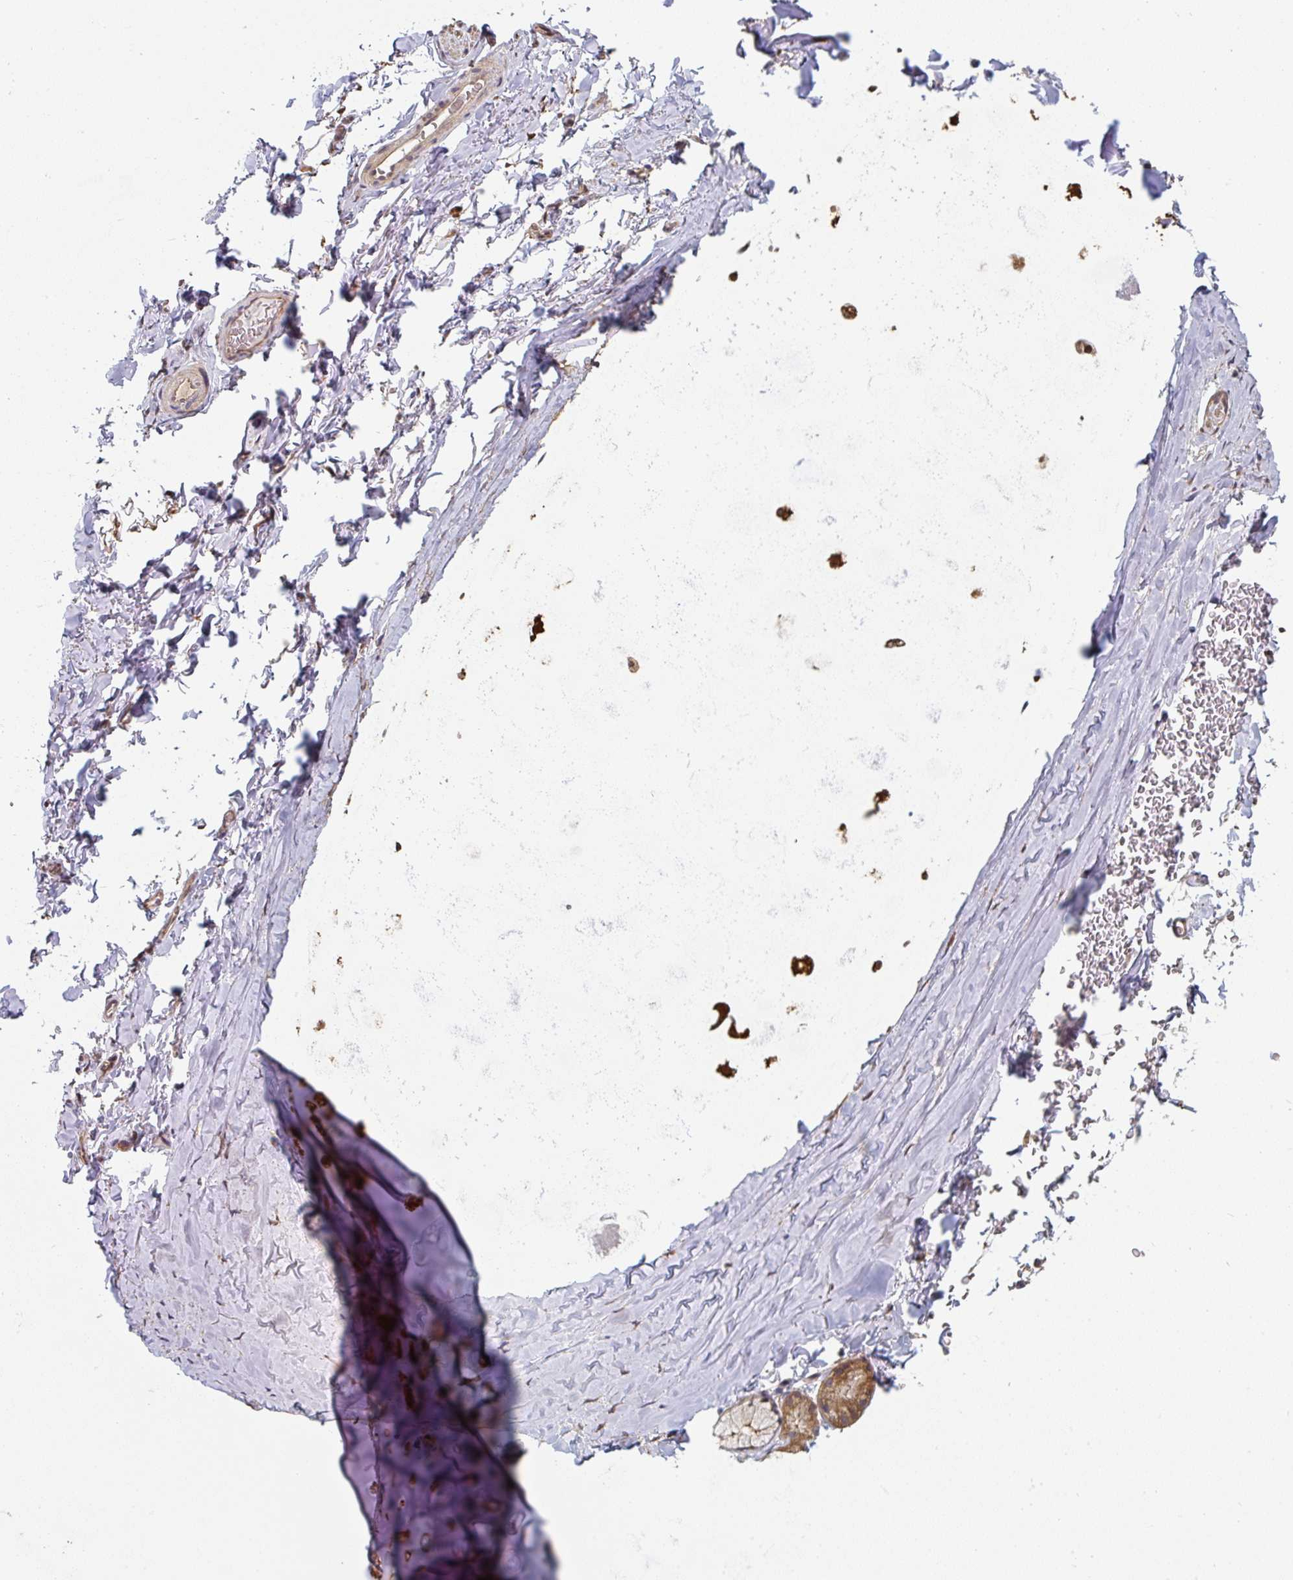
{"staining": {"intensity": "moderate", "quantity": ">75%", "location": "cytoplasmic/membranous,nuclear"}, "tissue": "adipose tissue", "cell_type": "Adipocytes", "image_type": "normal", "snomed": [{"axis": "morphology", "description": "Normal tissue, NOS"}, {"axis": "topography", "description": "Cartilage tissue"}, {"axis": "topography", "description": "Bronchus"}, {"axis": "topography", "description": "Peripheral nerve tissue"}], "caption": "DAB (3,3'-diaminobenzidine) immunohistochemical staining of unremarkable adipose tissue shows moderate cytoplasmic/membranous,nuclear protein positivity in about >75% of adipocytes.", "gene": "ST13", "patient": {"sex": "male", "age": 67}}